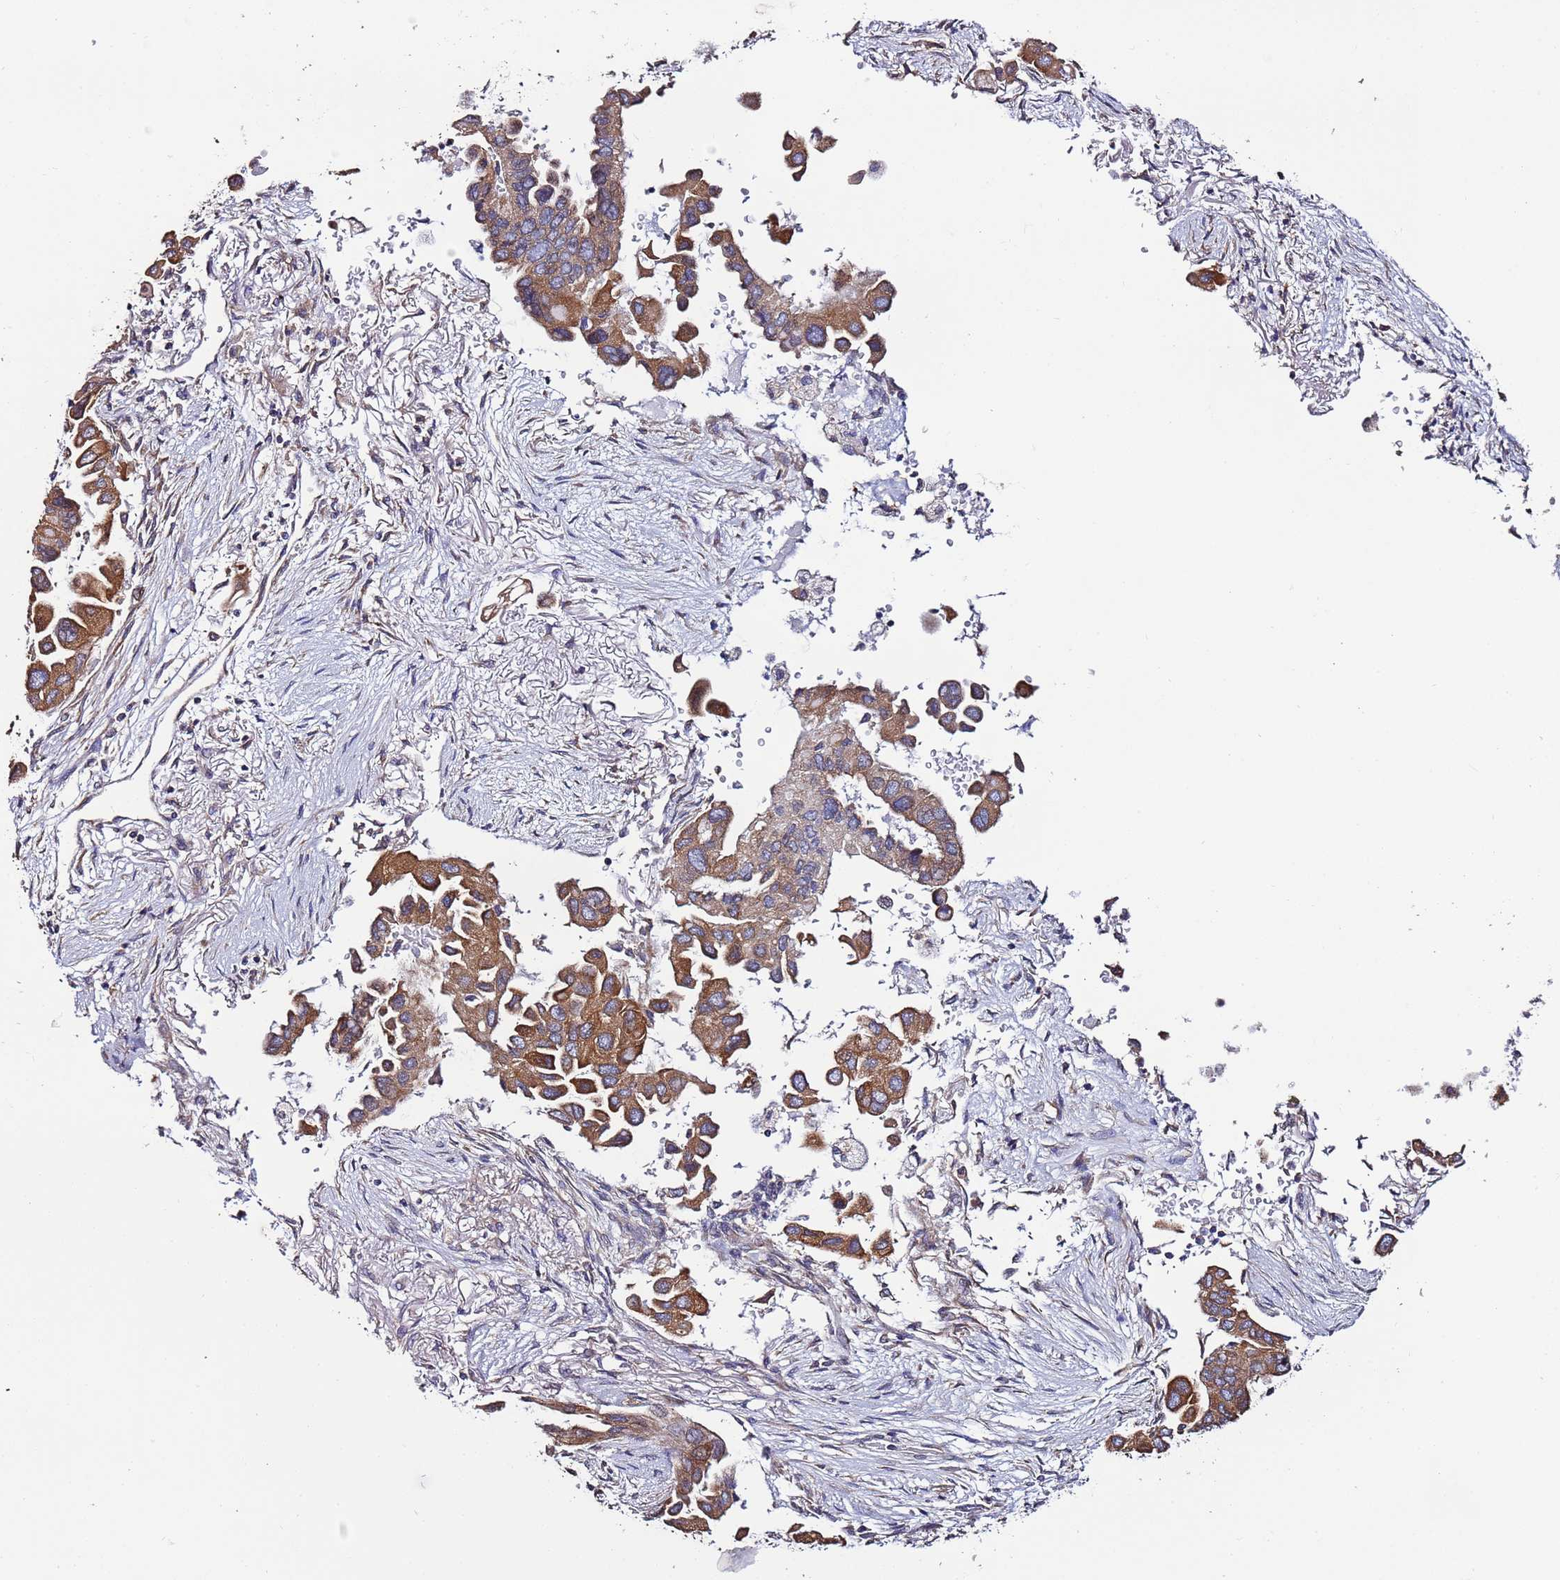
{"staining": {"intensity": "moderate", "quantity": ">75%", "location": "cytoplasmic/membranous"}, "tissue": "lung cancer", "cell_type": "Tumor cells", "image_type": "cancer", "snomed": [{"axis": "morphology", "description": "Adenocarcinoma, NOS"}, {"axis": "topography", "description": "Lung"}], "caption": "Moderate cytoplasmic/membranous staining for a protein is seen in approximately >75% of tumor cells of lung adenocarcinoma using immunohistochemistry (IHC).", "gene": "SLC41A3", "patient": {"sex": "female", "age": 76}}